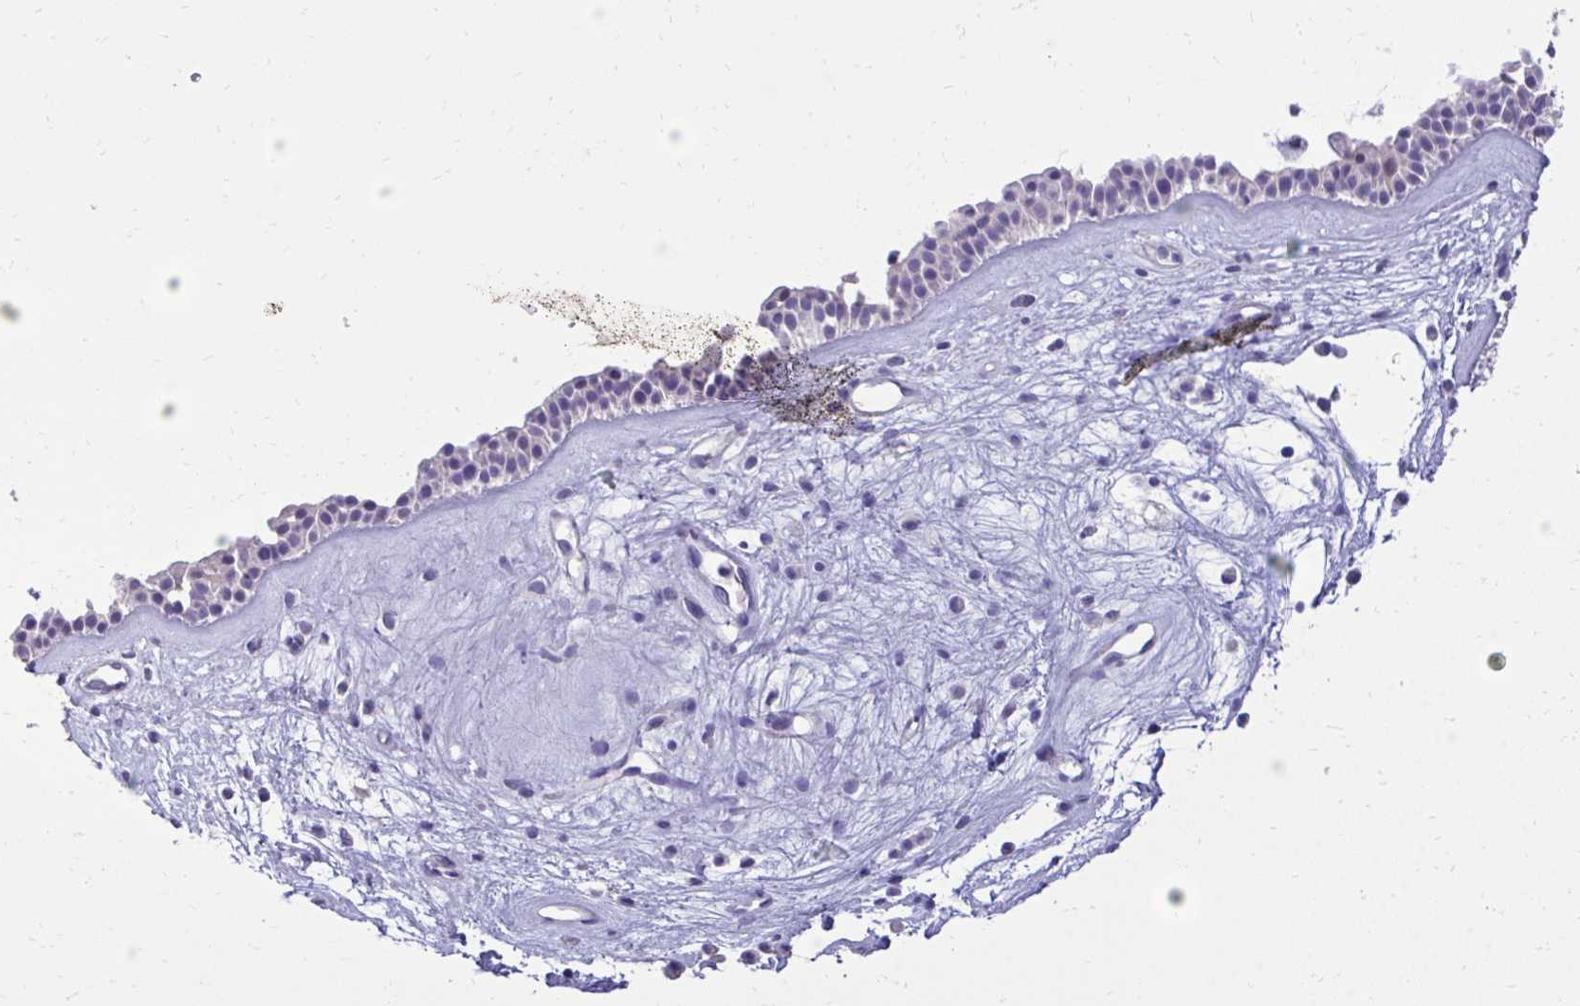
{"staining": {"intensity": "negative", "quantity": "none", "location": "none"}, "tissue": "nasopharynx", "cell_type": "Respiratory epithelial cells", "image_type": "normal", "snomed": [{"axis": "morphology", "description": "Normal tissue, NOS"}, {"axis": "topography", "description": "Nasopharynx"}], "caption": "This is a photomicrograph of immunohistochemistry staining of unremarkable nasopharynx, which shows no positivity in respiratory epithelial cells.", "gene": "TMCO5A", "patient": {"sex": "male", "age": 56}}